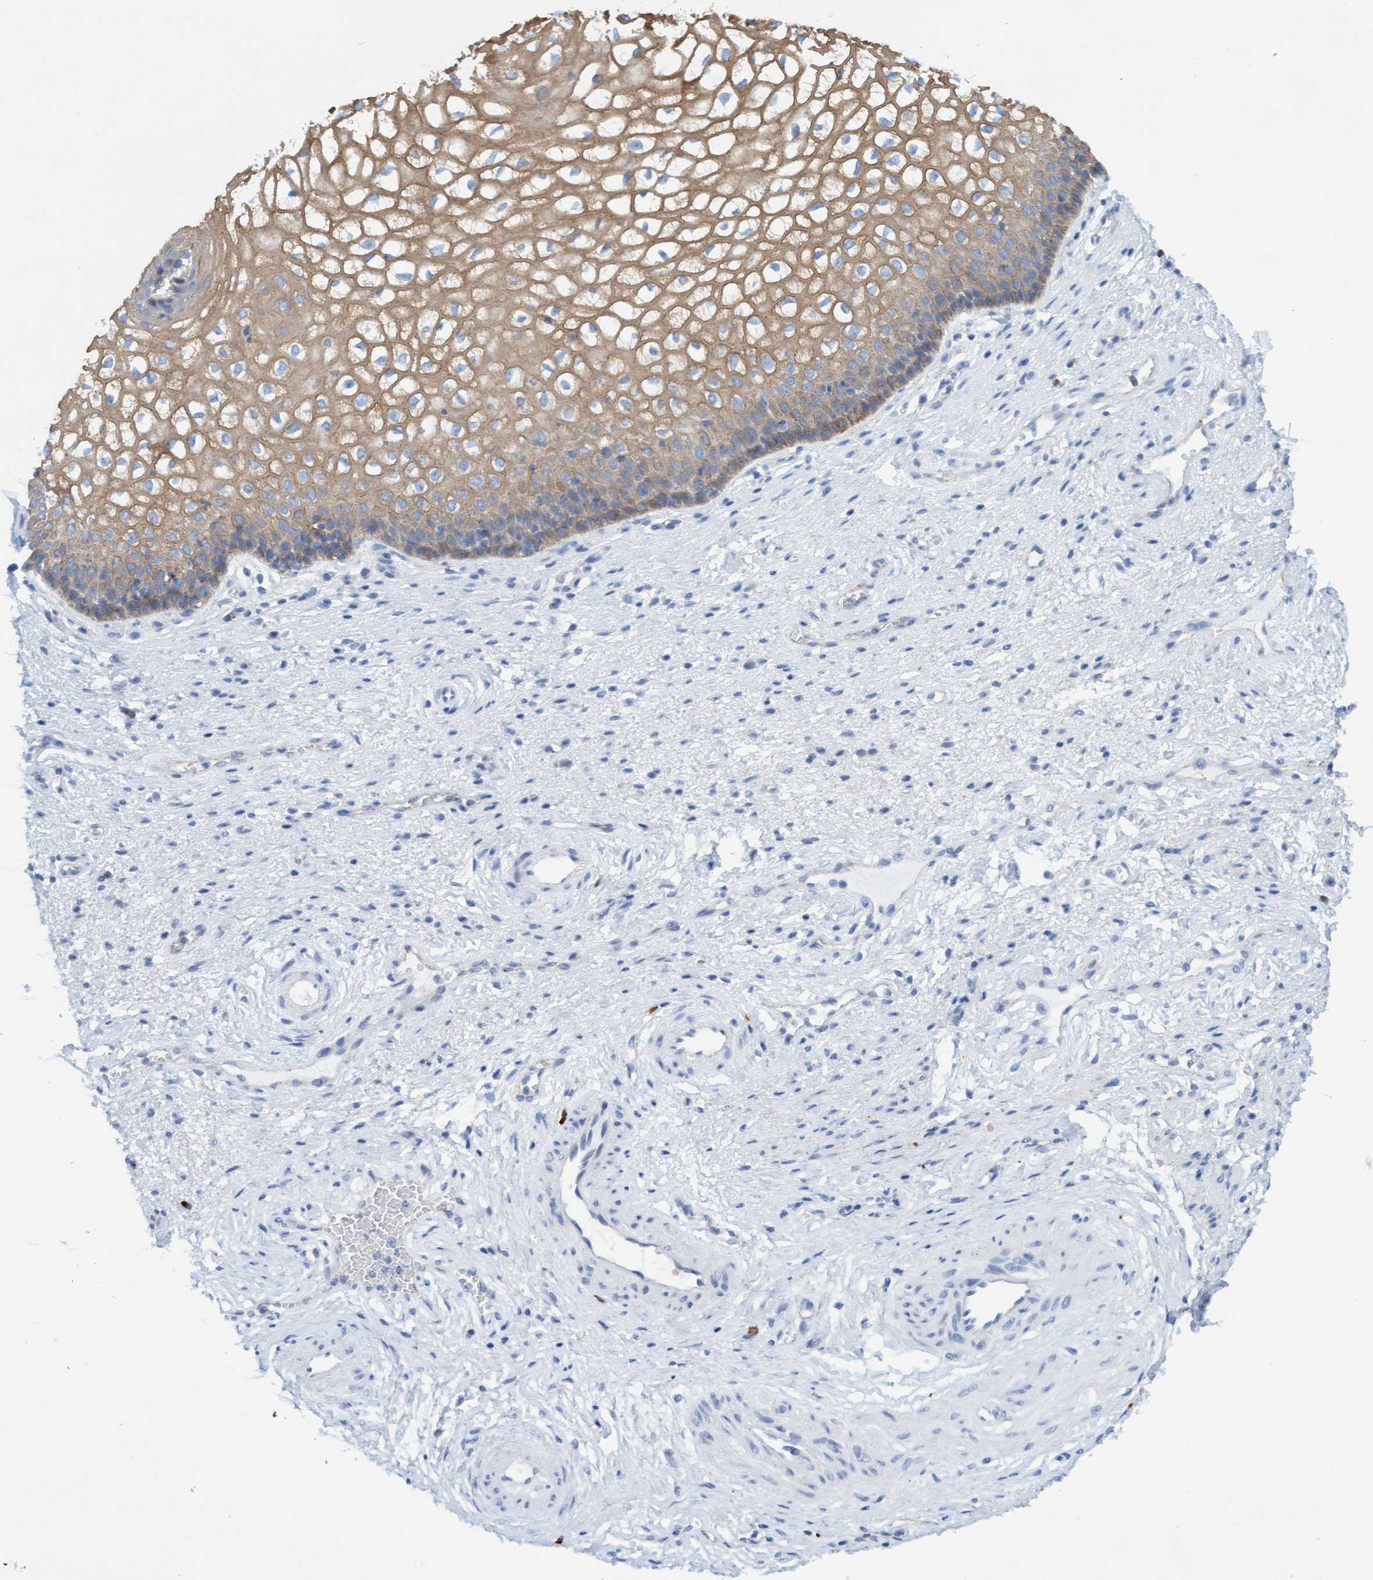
{"staining": {"intensity": "moderate", "quantity": ">75%", "location": "cytoplasmic/membranous"}, "tissue": "vagina", "cell_type": "Squamous epithelial cells", "image_type": "normal", "snomed": [{"axis": "morphology", "description": "Normal tissue, NOS"}, {"axis": "topography", "description": "Vagina"}], "caption": "IHC of normal human vagina reveals medium levels of moderate cytoplasmic/membranous expression in approximately >75% of squamous epithelial cells.", "gene": "SGSH", "patient": {"sex": "female", "age": 34}}